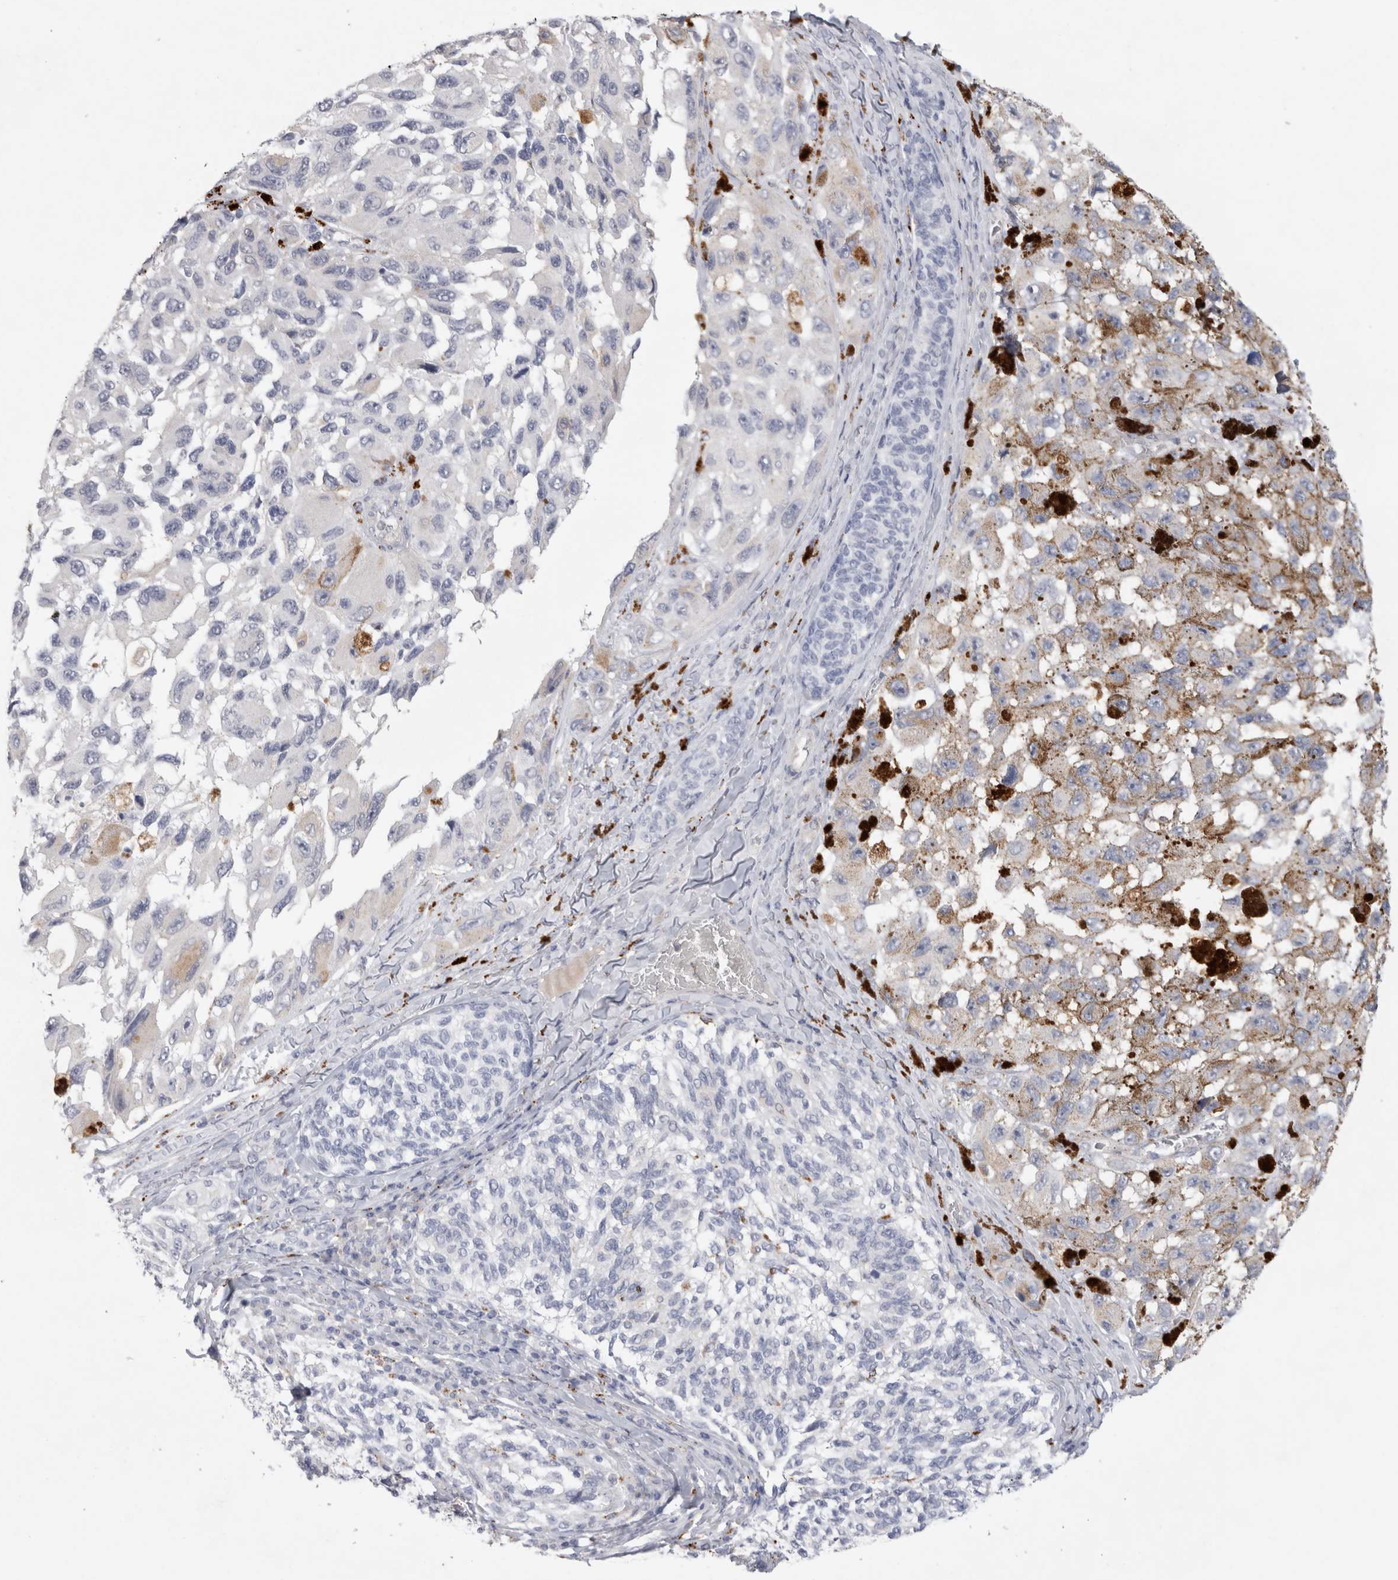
{"staining": {"intensity": "negative", "quantity": "none", "location": "none"}, "tissue": "melanoma", "cell_type": "Tumor cells", "image_type": "cancer", "snomed": [{"axis": "morphology", "description": "Malignant melanoma, NOS"}, {"axis": "topography", "description": "Skin"}], "caption": "There is no significant staining in tumor cells of malignant melanoma. Brightfield microscopy of immunohistochemistry (IHC) stained with DAB (3,3'-diaminobenzidine) (brown) and hematoxylin (blue), captured at high magnification.", "gene": "GAA", "patient": {"sex": "female", "age": 73}}